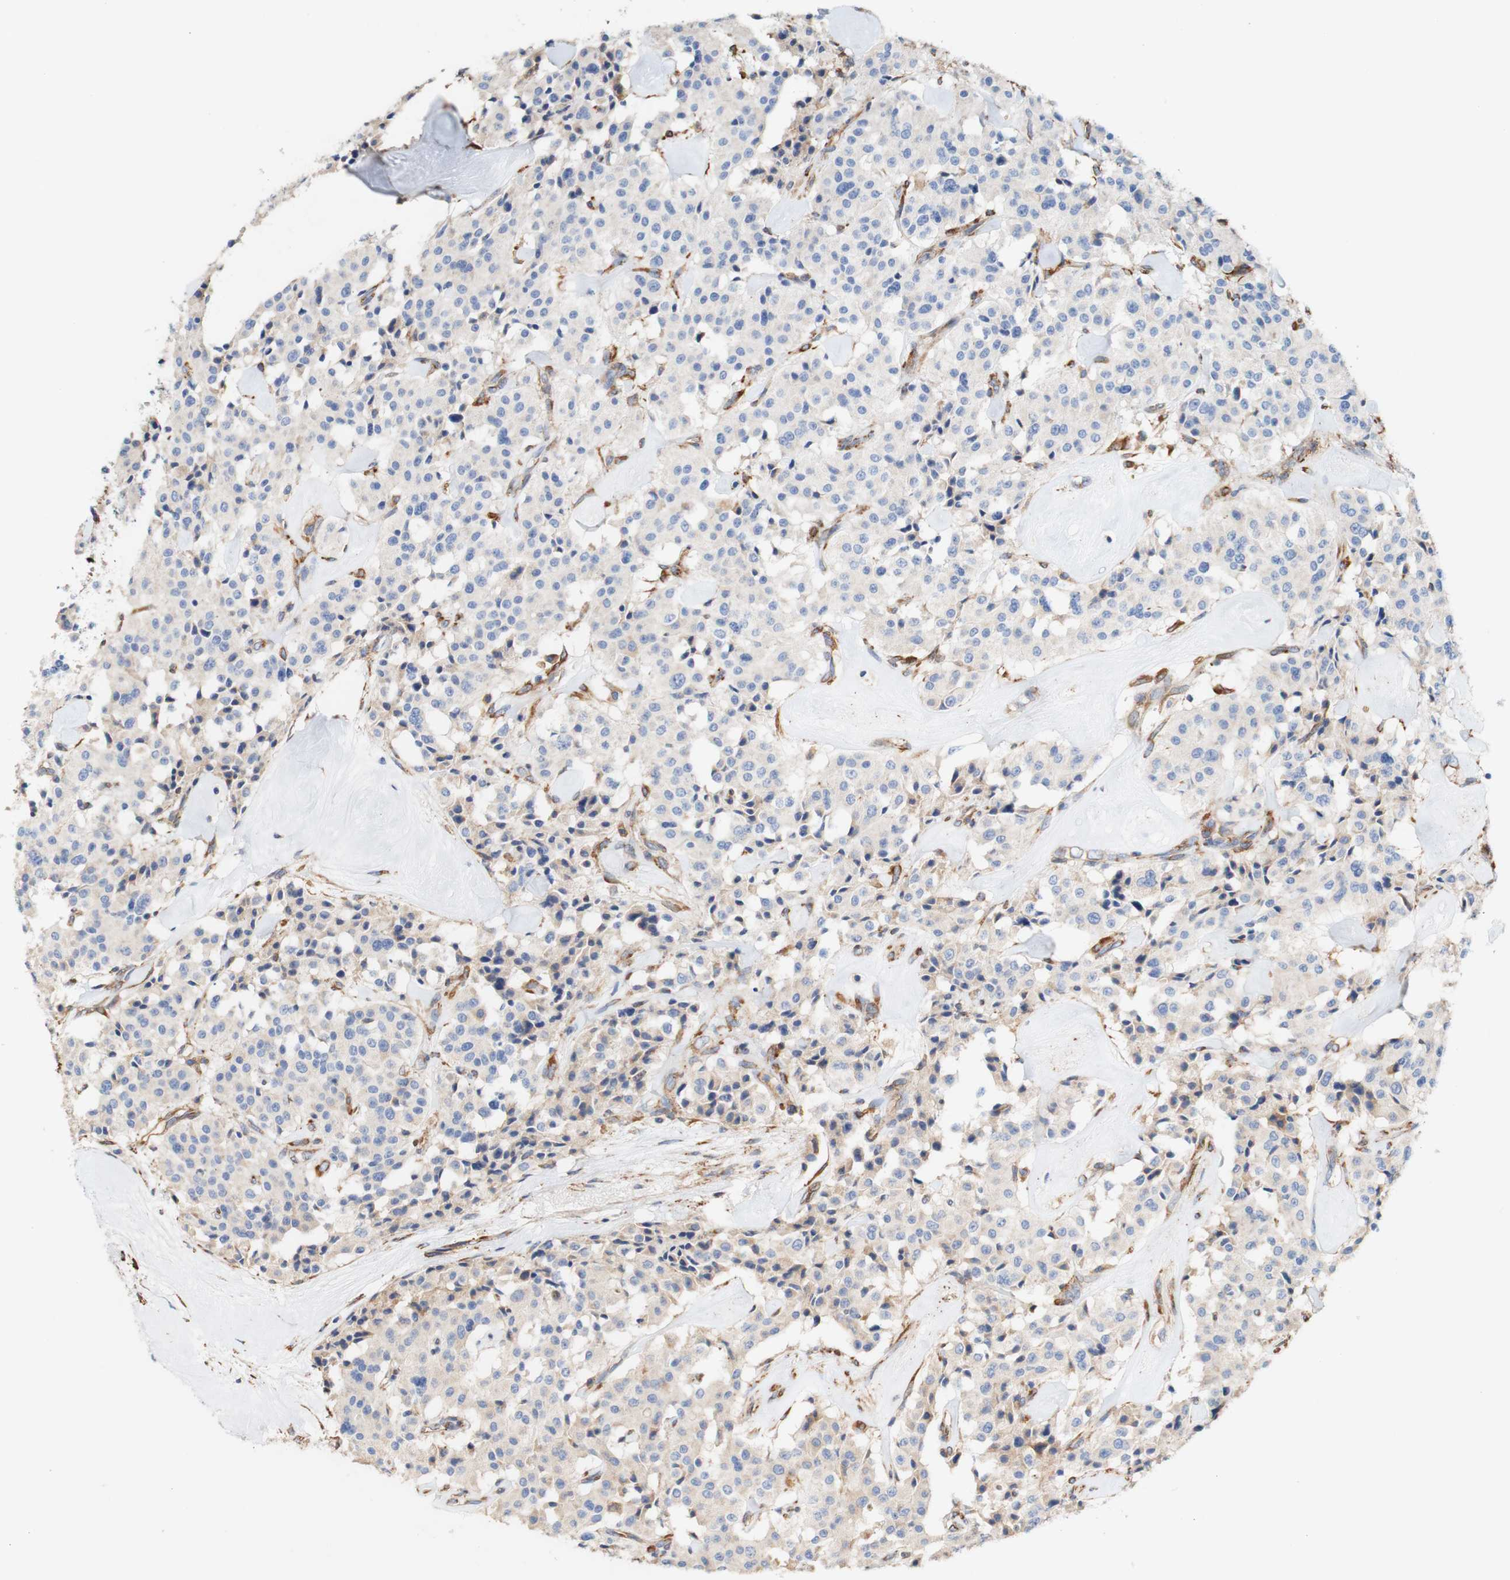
{"staining": {"intensity": "negative", "quantity": "none", "location": "none"}, "tissue": "carcinoid", "cell_type": "Tumor cells", "image_type": "cancer", "snomed": [{"axis": "morphology", "description": "Carcinoid, malignant, NOS"}, {"axis": "topography", "description": "Lung"}], "caption": "The photomicrograph displays no staining of tumor cells in carcinoid. The staining was performed using DAB to visualize the protein expression in brown, while the nuclei were stained in blue with hematoxylin (Magnification: 20x).", "gene": "EIF2AK4", "patient": {"sex": "male", "age": 30}}